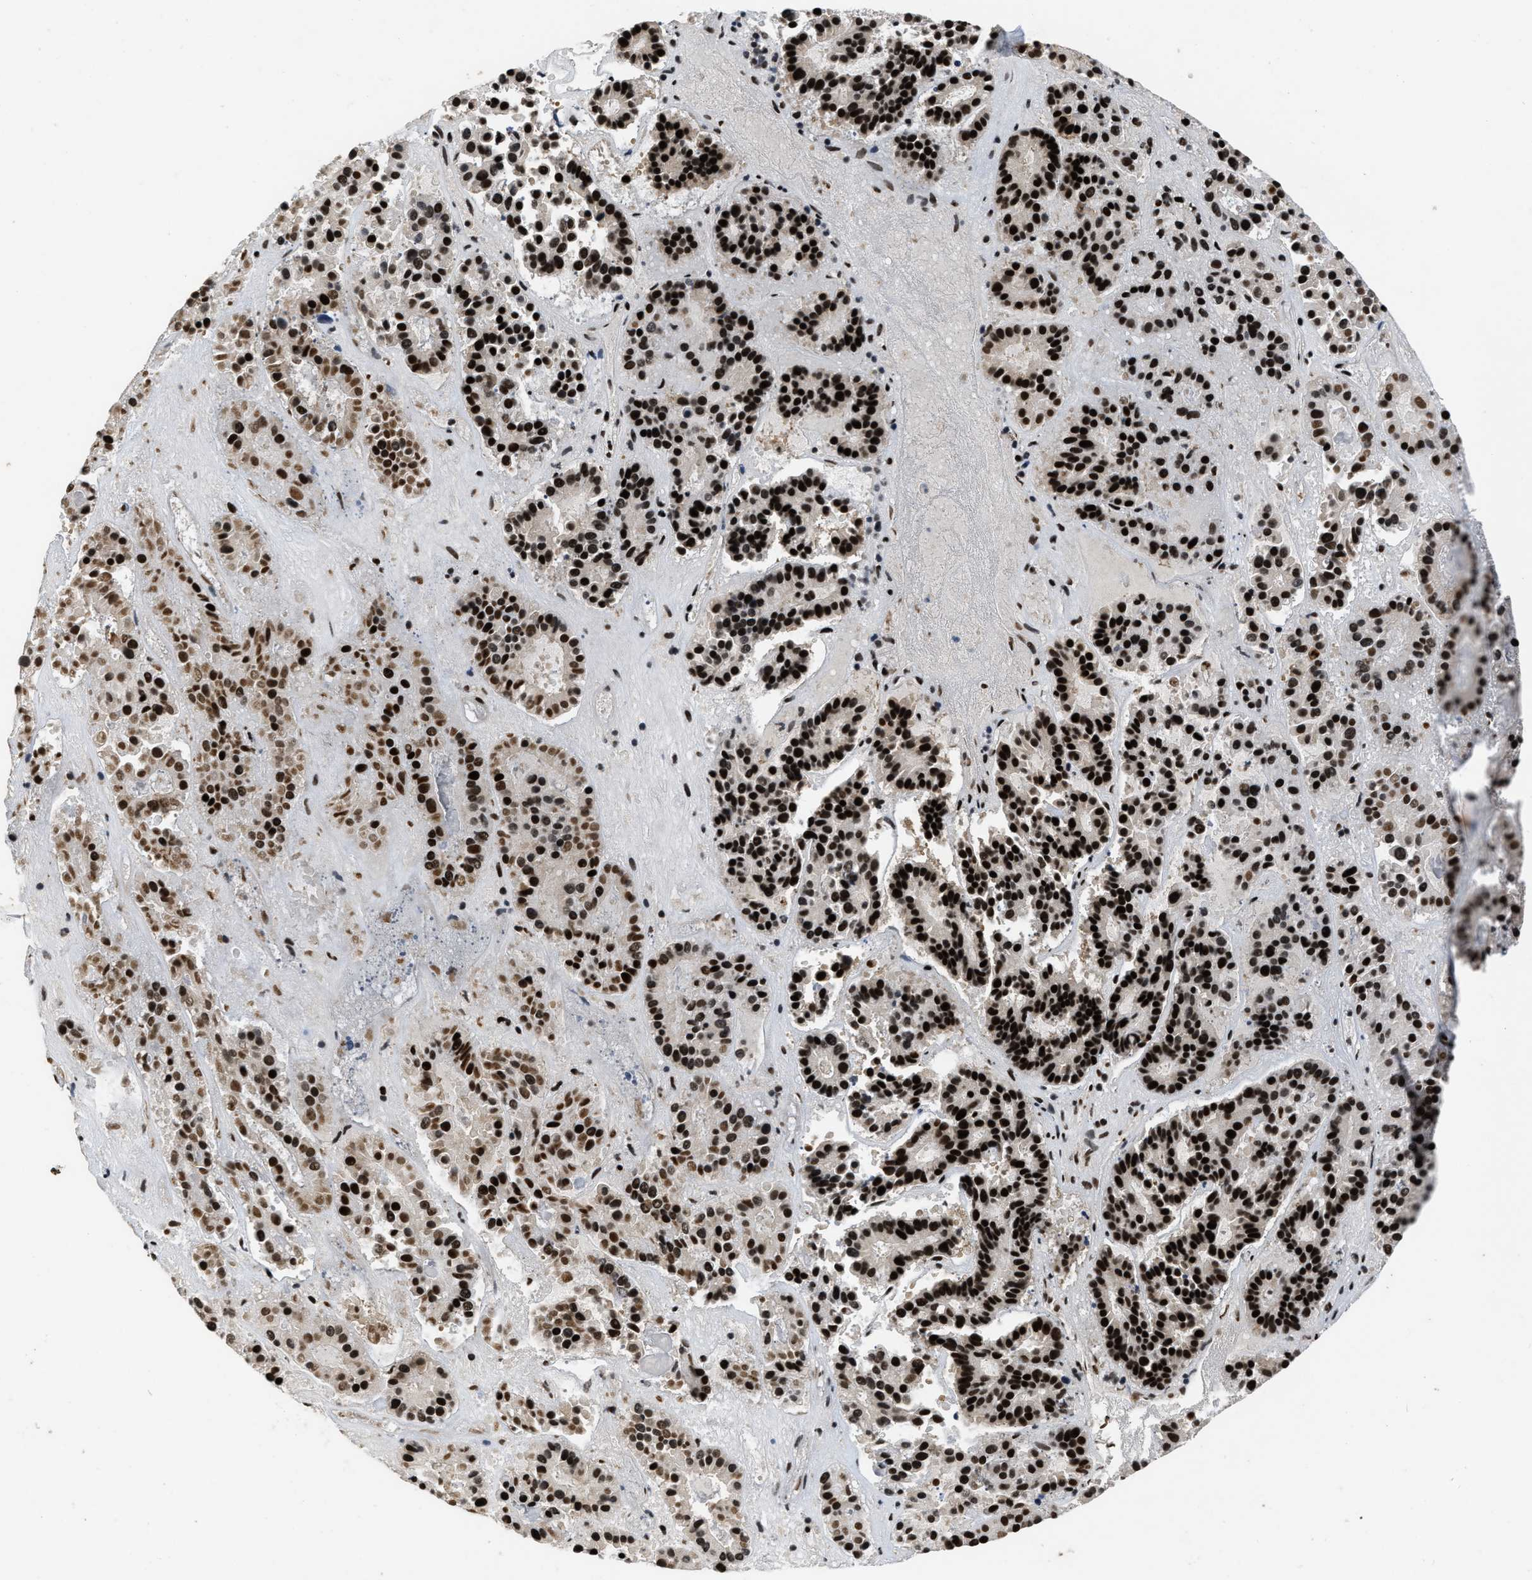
{"staining": {"intensity": "strong", "quantity": ">75%", "location": "nuclear"}, "tissue": "pancreatic cancer", "cell_type": "Tumor cells", "image_type": "cancer", "snomed": [{"axis": "morphology", "description": "Adenocarcinoma, NOS"}, {"axis": "topography", "description": "Pancreas"}], "caption": "DAB immunohistochemical staining of human pancreatic cancer displays strong nuclear protein expression in approximately >75% of tumor cells.", "gene": "SMARCB1", "patient": {"sex": "male", "age": 50}}